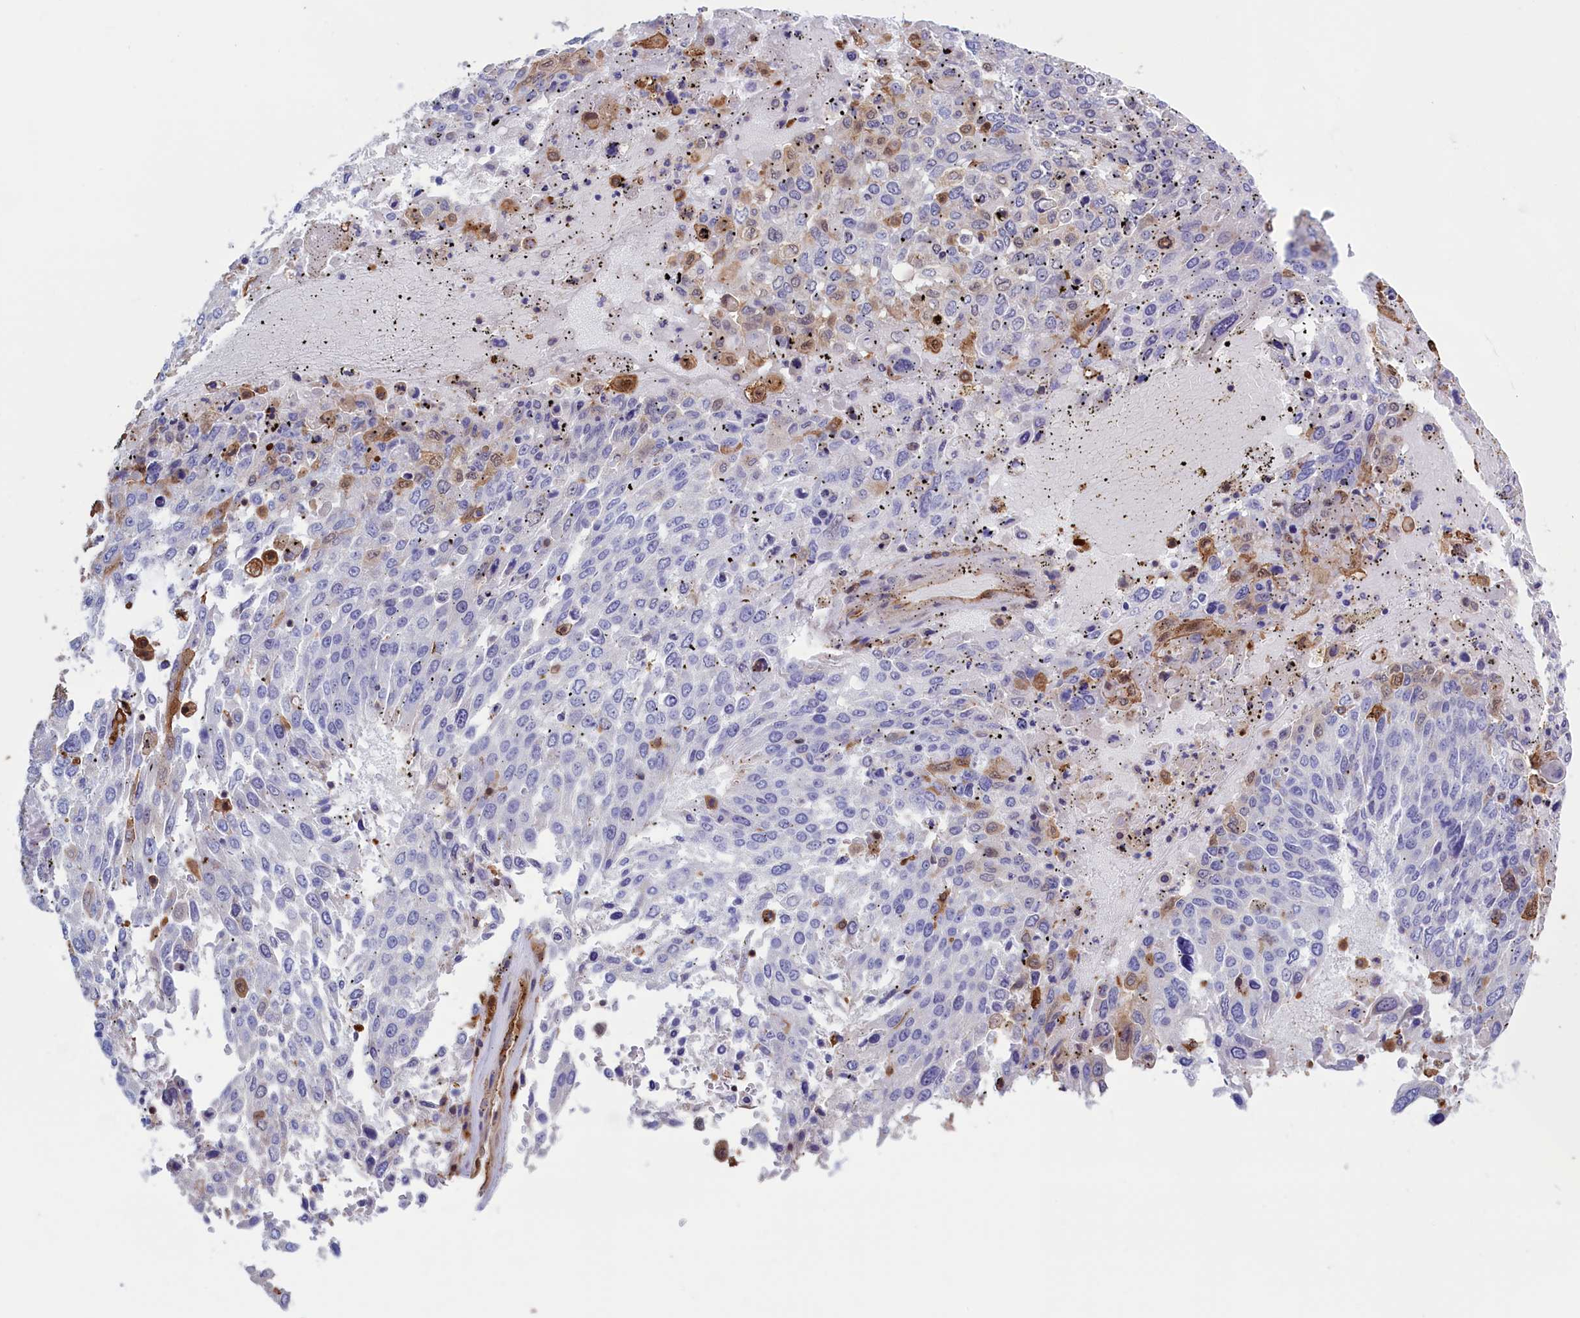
{"staining": {"intensity": "negative", "quantity": "none", "location": "none"}, "tissue": "lung cancer", "cell_type": "Tumor cells", "image_type": "cancer", "snomed": [{"axis": "morphology", "description": "Squamous cell carcinoma, NOS"}, {"axis": "topography", "description": "Lung"}], "caption": "There is no significant staining in tumor cells of lung cancer.", "gene": "ARHGAP18", "patient": {"sex": "male", "age": 65}}